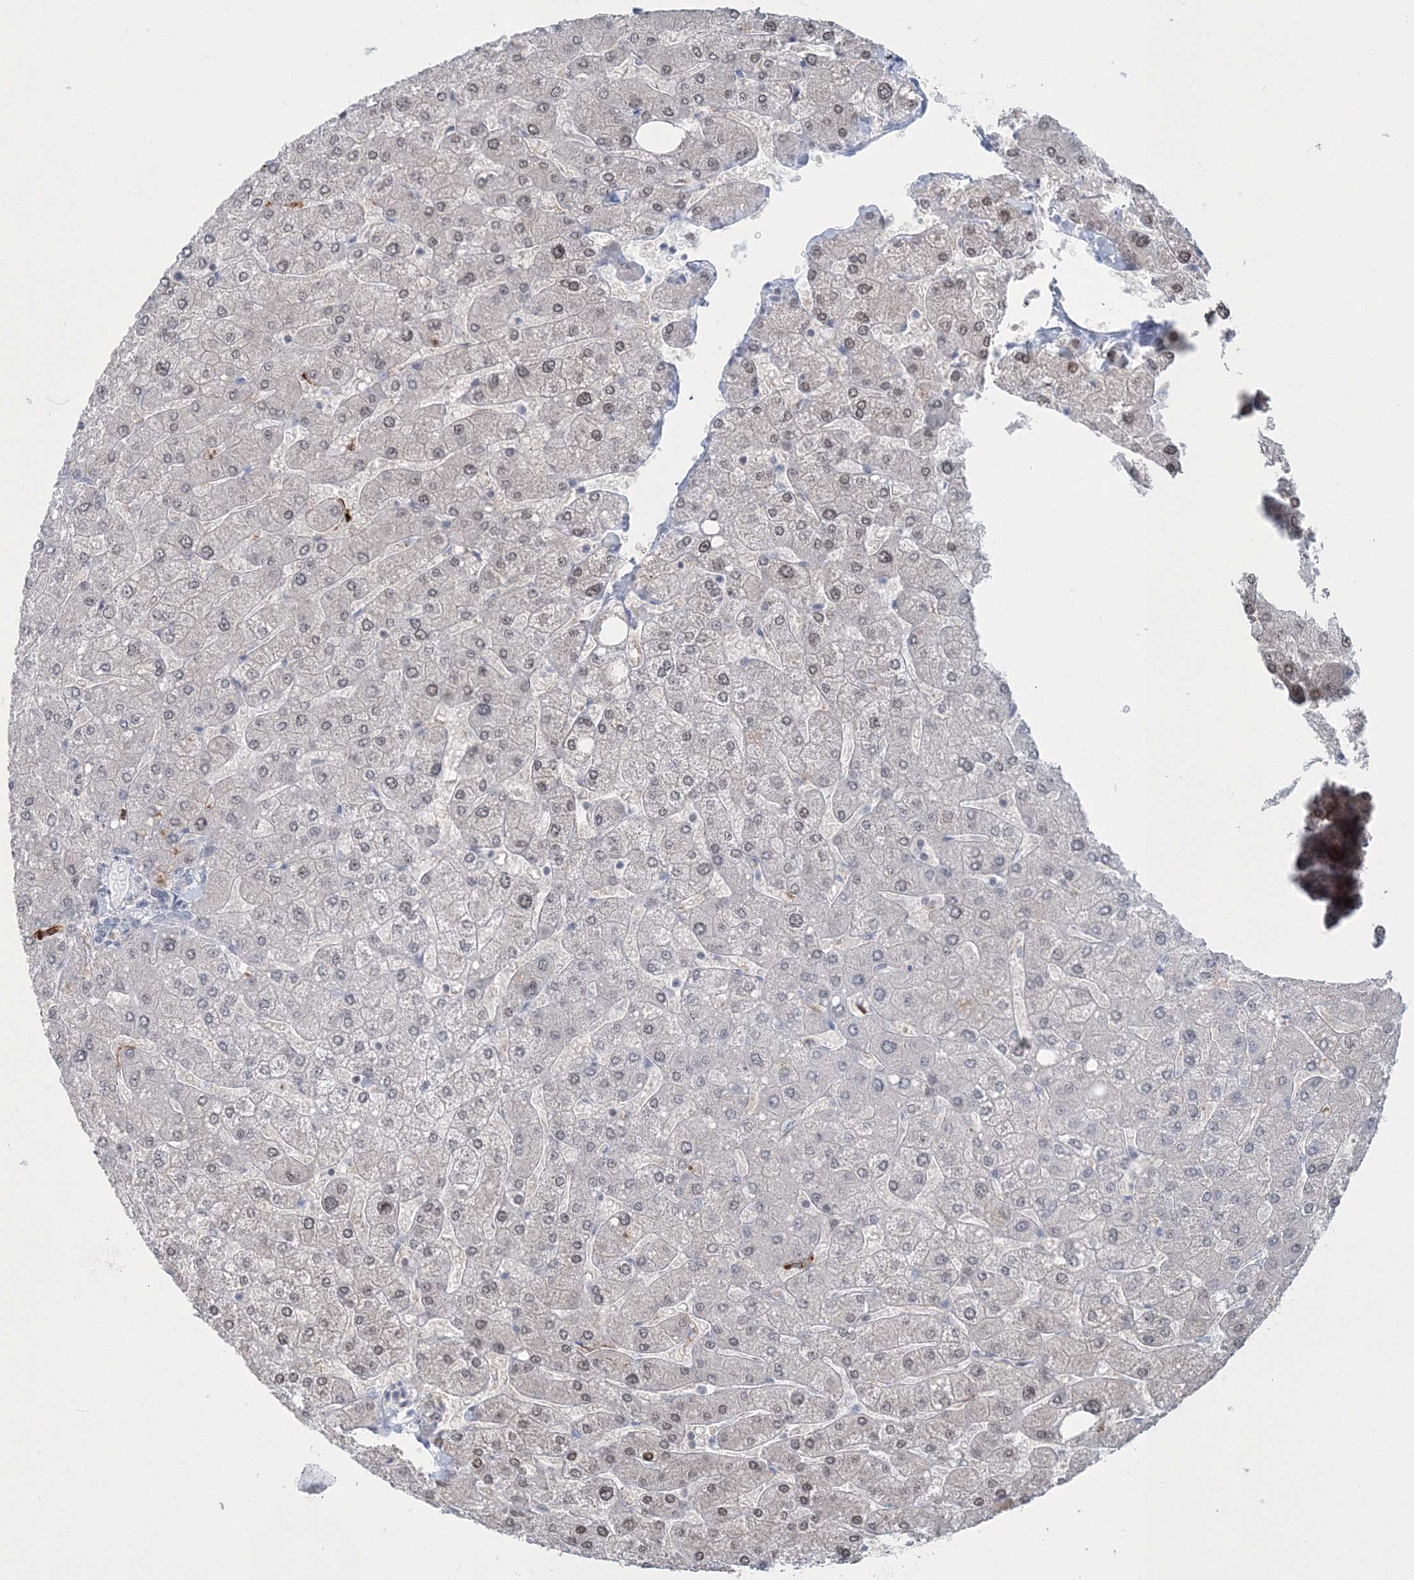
{"staining": {"intensity": "negative", "quantity": "none", "location": "none"}, "tissue": "liver", "cell_type": "Cholangiocytes", "image_type": "normal", "snomed": [{"axis": "morphology", "description": "Normal tissue, NOS"}, {"axis": "topography", "description": "Liver"}], "caption": "Normal liver was stained to show a protein in brown. There is no significant positivity in cholangiocytes. (DAB (3,3'-diaminobenzidine) immunohistochemistry with hematoxylin counter stain).", "gene": "PDS5A", "patient": {"sex": "male", "age": 55}}